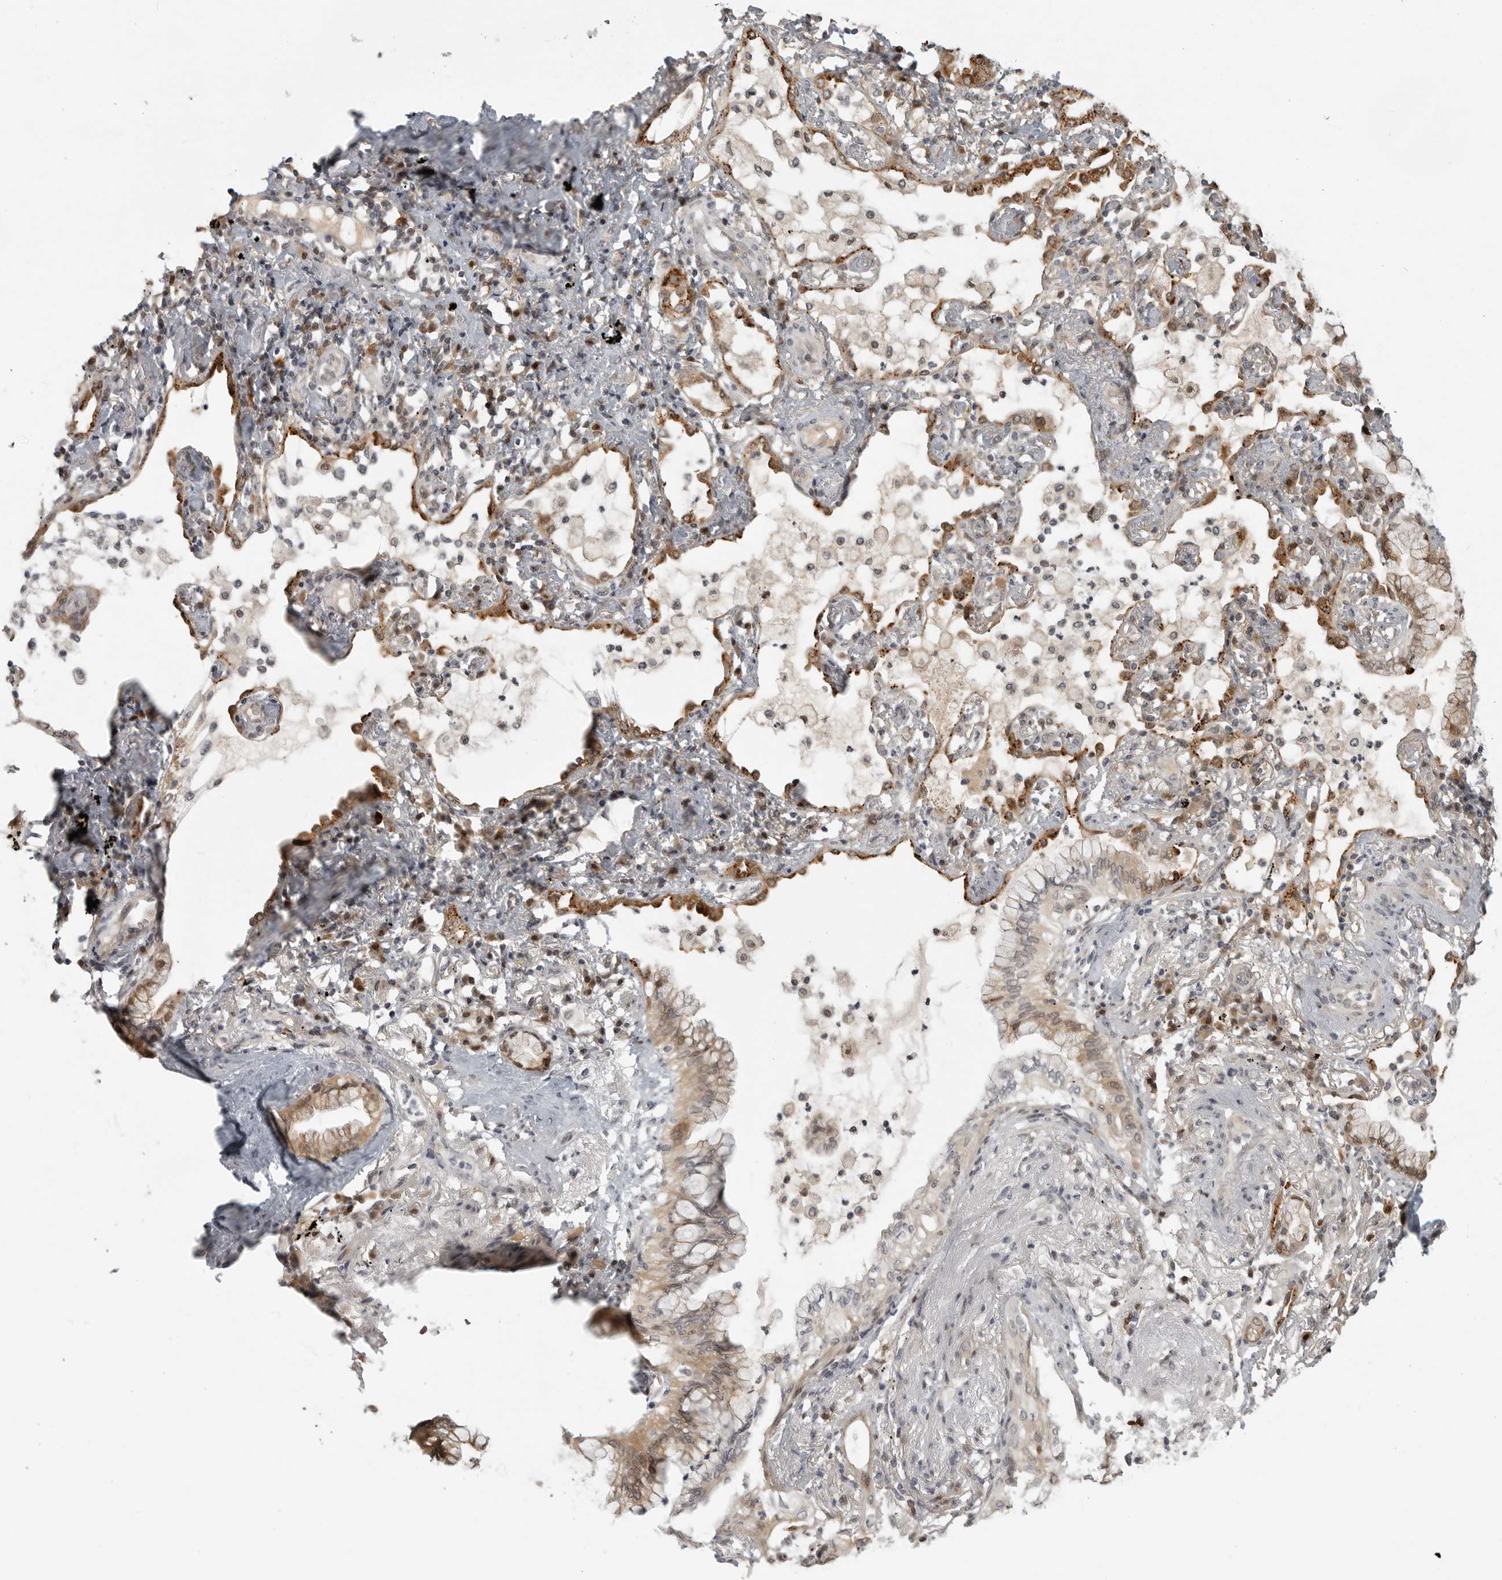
{"staining": {"intensity": "weak", "quantity": "25%-75%", "location": "cytoplasmic/membranous"}, "tissue": "lung cancer", "cell_type": "Tumor cells", "image_type": "cancer", "snomed": [{"axis": "morphology", "description": "Adenocarcinoma, NOS"}, {"axis": "topography", "description": "Lung"}], "caption": "Immunohistochemical staining of lung cancer (adenocarcinoma) reveals low levels of weak cytoplasmic/membranous staining in about 25%-75% of tumor cells. (DAB (3,3'-diaminobenzidine) IHC, brown staining for protein, blue staining for nuclei).", "gene": "CTIF", "patient": {"sex": "female", "age": 70}}